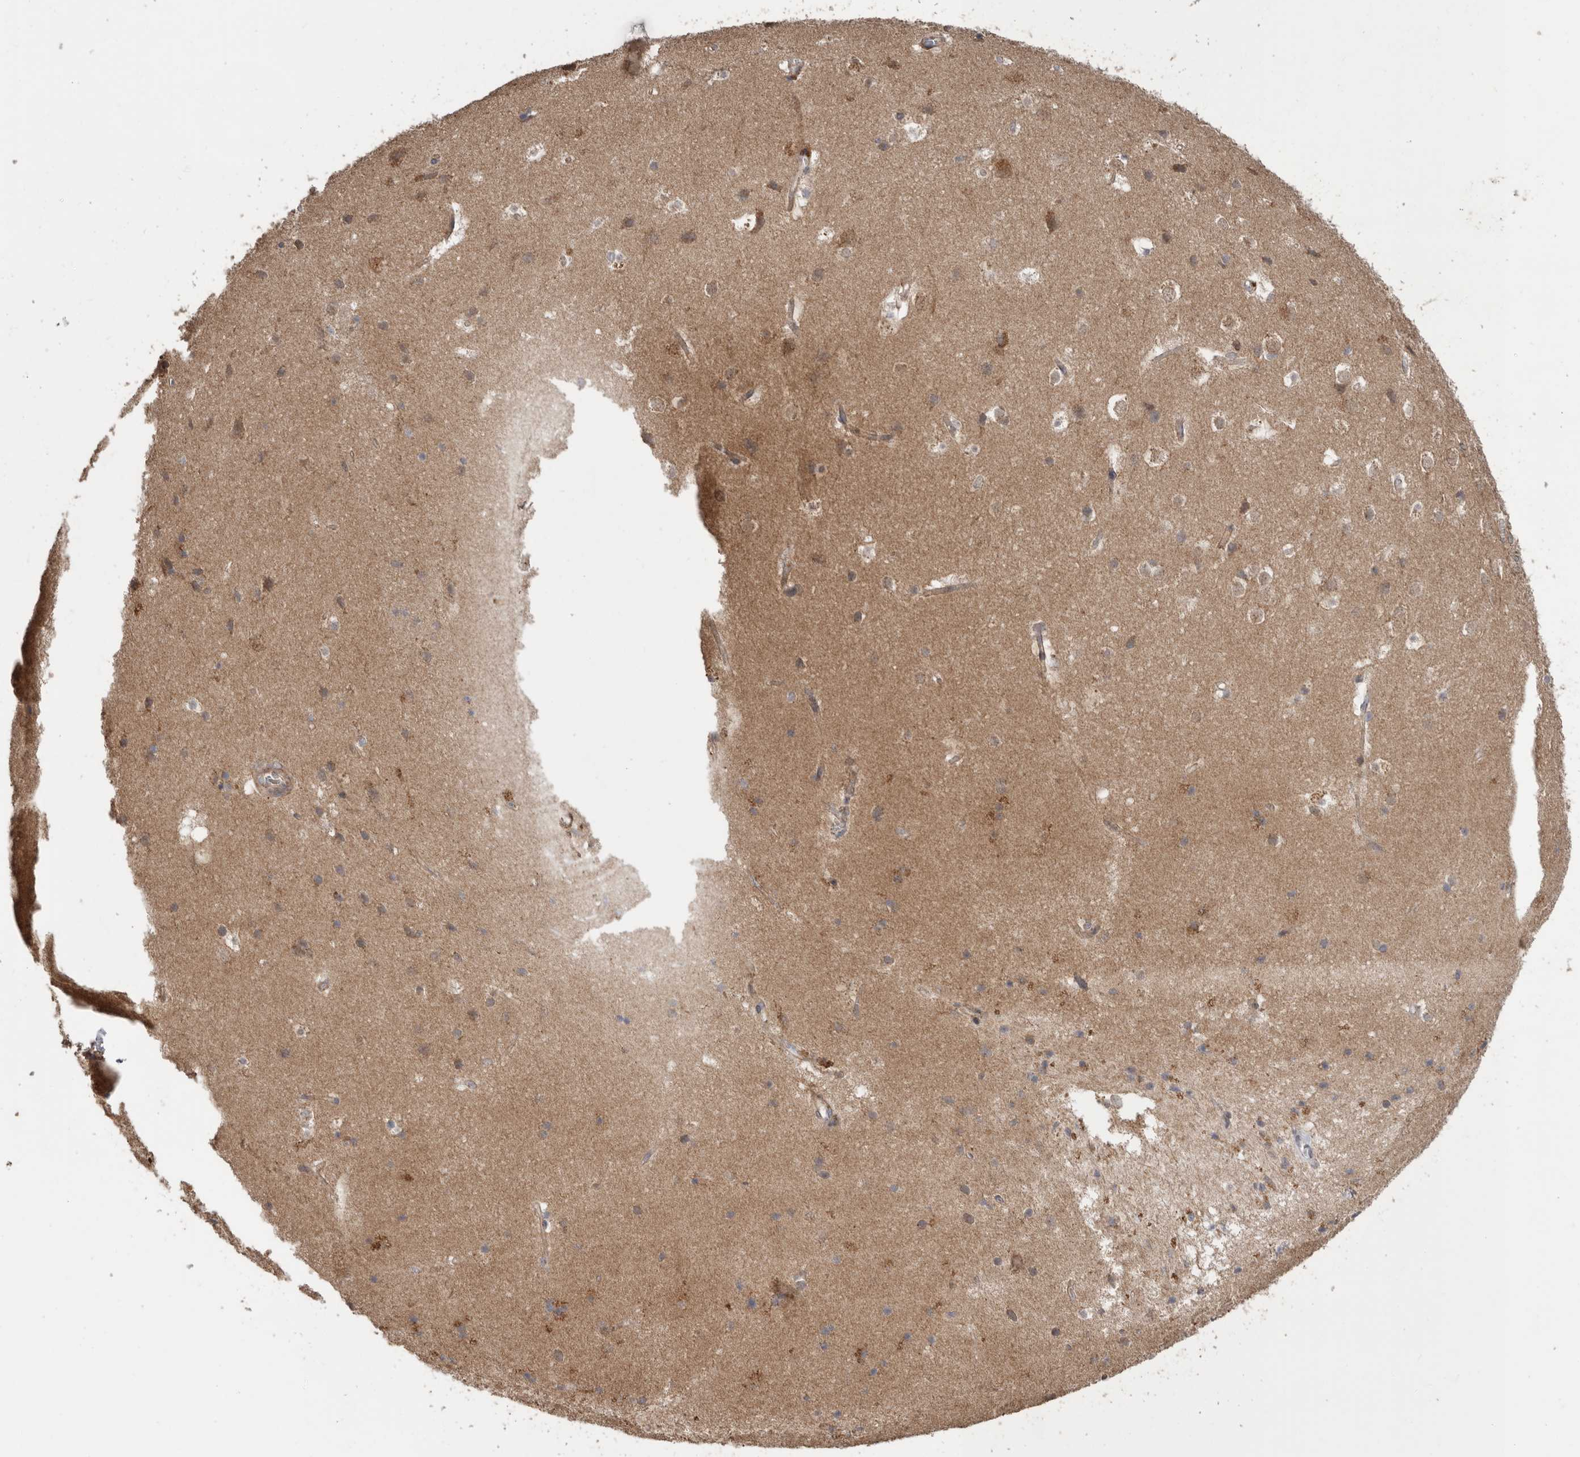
{"staining": {"intensity": "moderate", "quantity": "25%-75%", "location": "cytoplasmic/membranous"}, "tissue": "cerebral cortex", "cell_type": "Endothelial cells", "image_type": "normal", "snomed": [{"axis": "morphology", "description": "Normal tissue, NOS"}, {"axis": "topography", "description": "Cerebral cortex"}], "caption": "Immunohistochemistry micrograph of unremarkable cerebral cortex: cerebral cortex stained using immunohistochemistry (IHC) reveals medium levels of moderate protein expression localized specifically in the cytoplasmic/membranous of endothelial cells, appearing as a cytoplasmic/membranous brown color.", "gene": "PODXL2", "patient": {"sex": "male", "age": 54}}